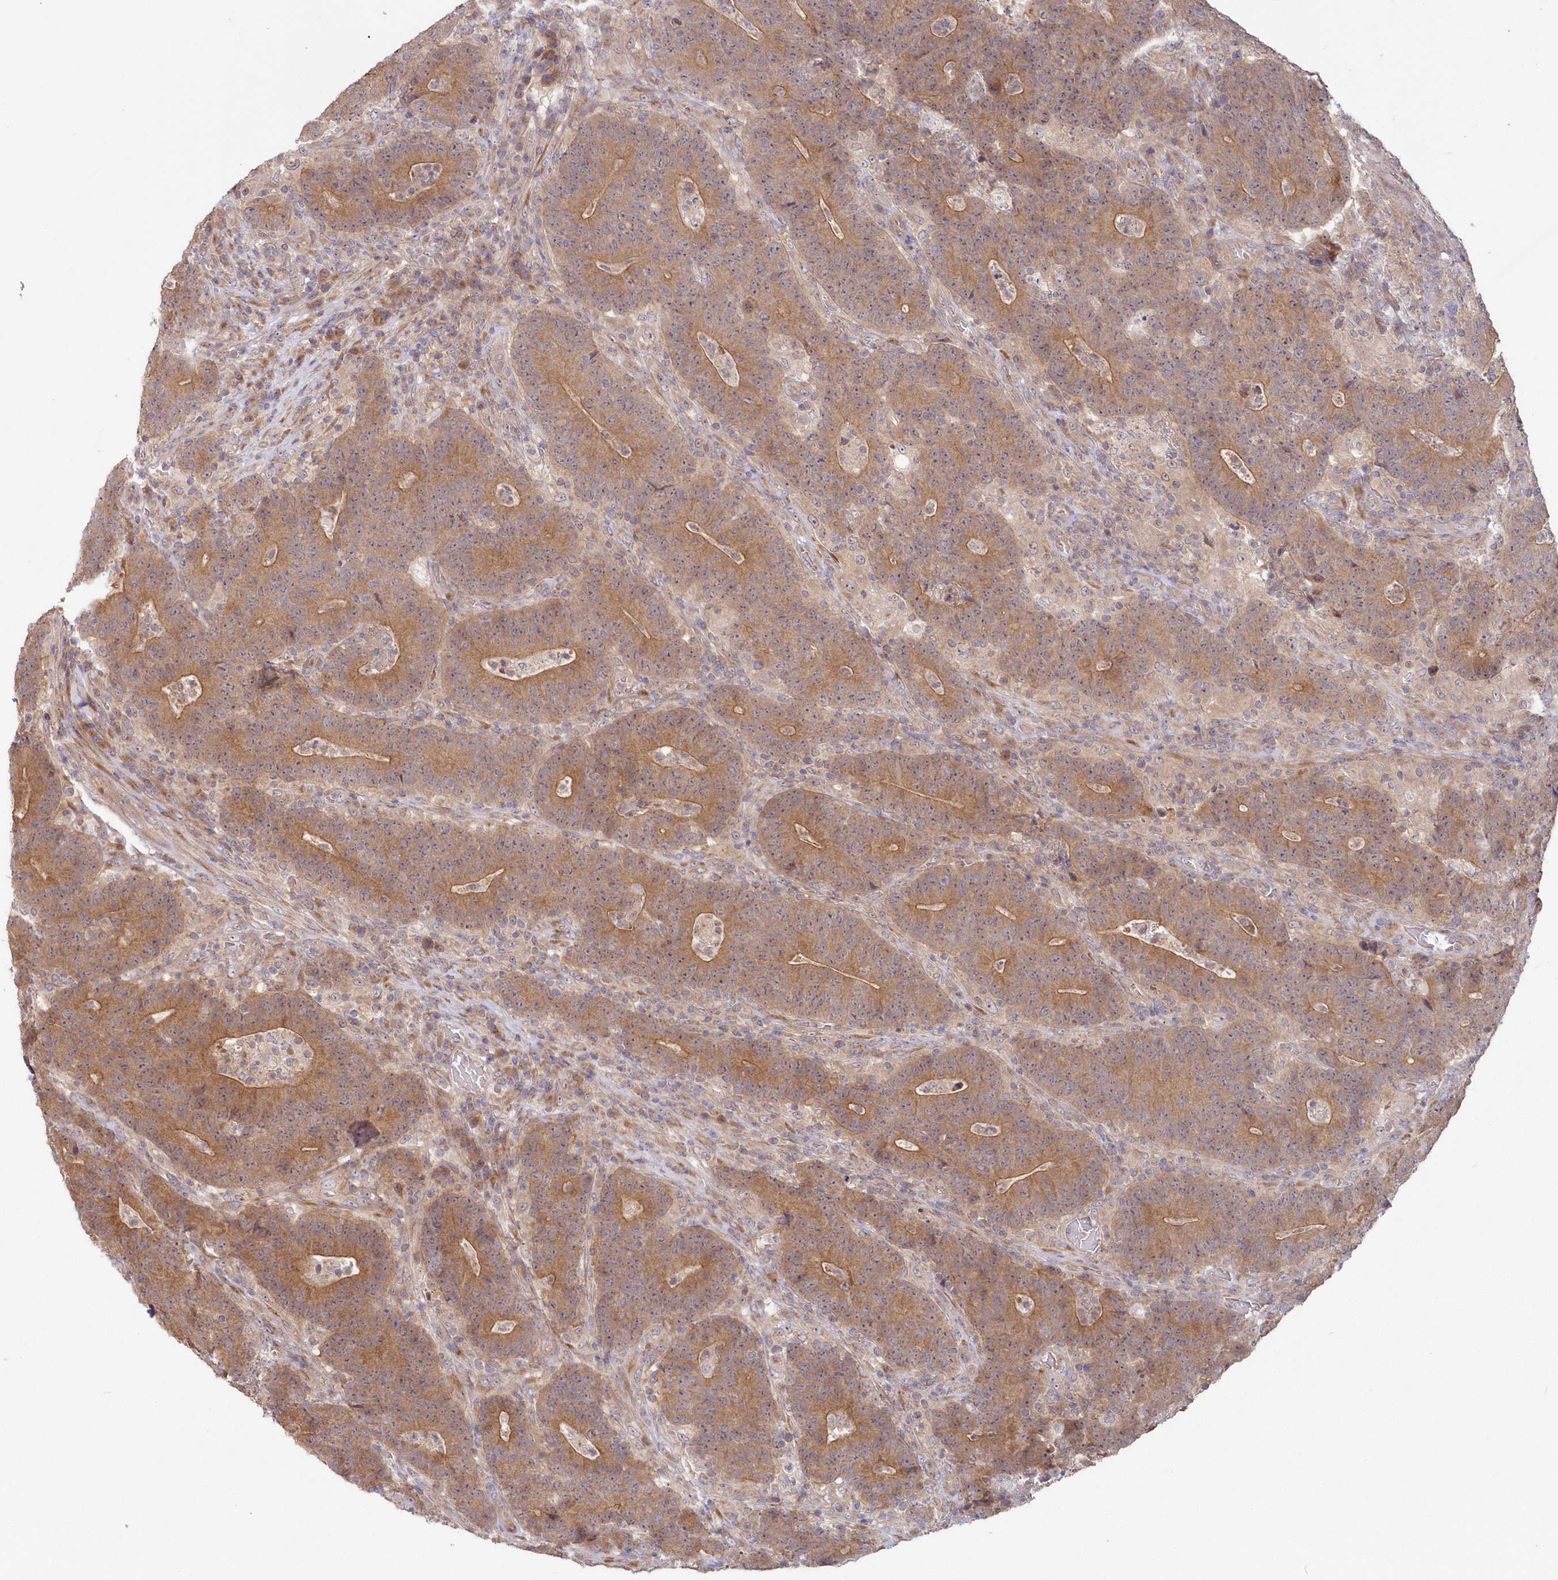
{"staining": {"intensity": "moderate", "quantity": ">75%", "location": "cytoplasmic/membranous,nuclear"}, "tissue": "colorectal cancer", "cell_type": "Tumor cells", "image_type": "cancer", "snomed": [{"axis": "morphology", "description": "Normal tissue, NOS"}, {"axis": "morphology", "description": "Adenocarcinoma, NOS"}, {"axis": "topography", "description": "Colon"}], "caption": "A histopathology image showing moderate cytoplasmic/membranous and nuclear staining in about >75% of tumor cells in colorectal adenocarcinoma, as visualized by brown immunohistochemical staining.", "gene": "TBCA", "patient": {"sex": "female", "age": 75}}